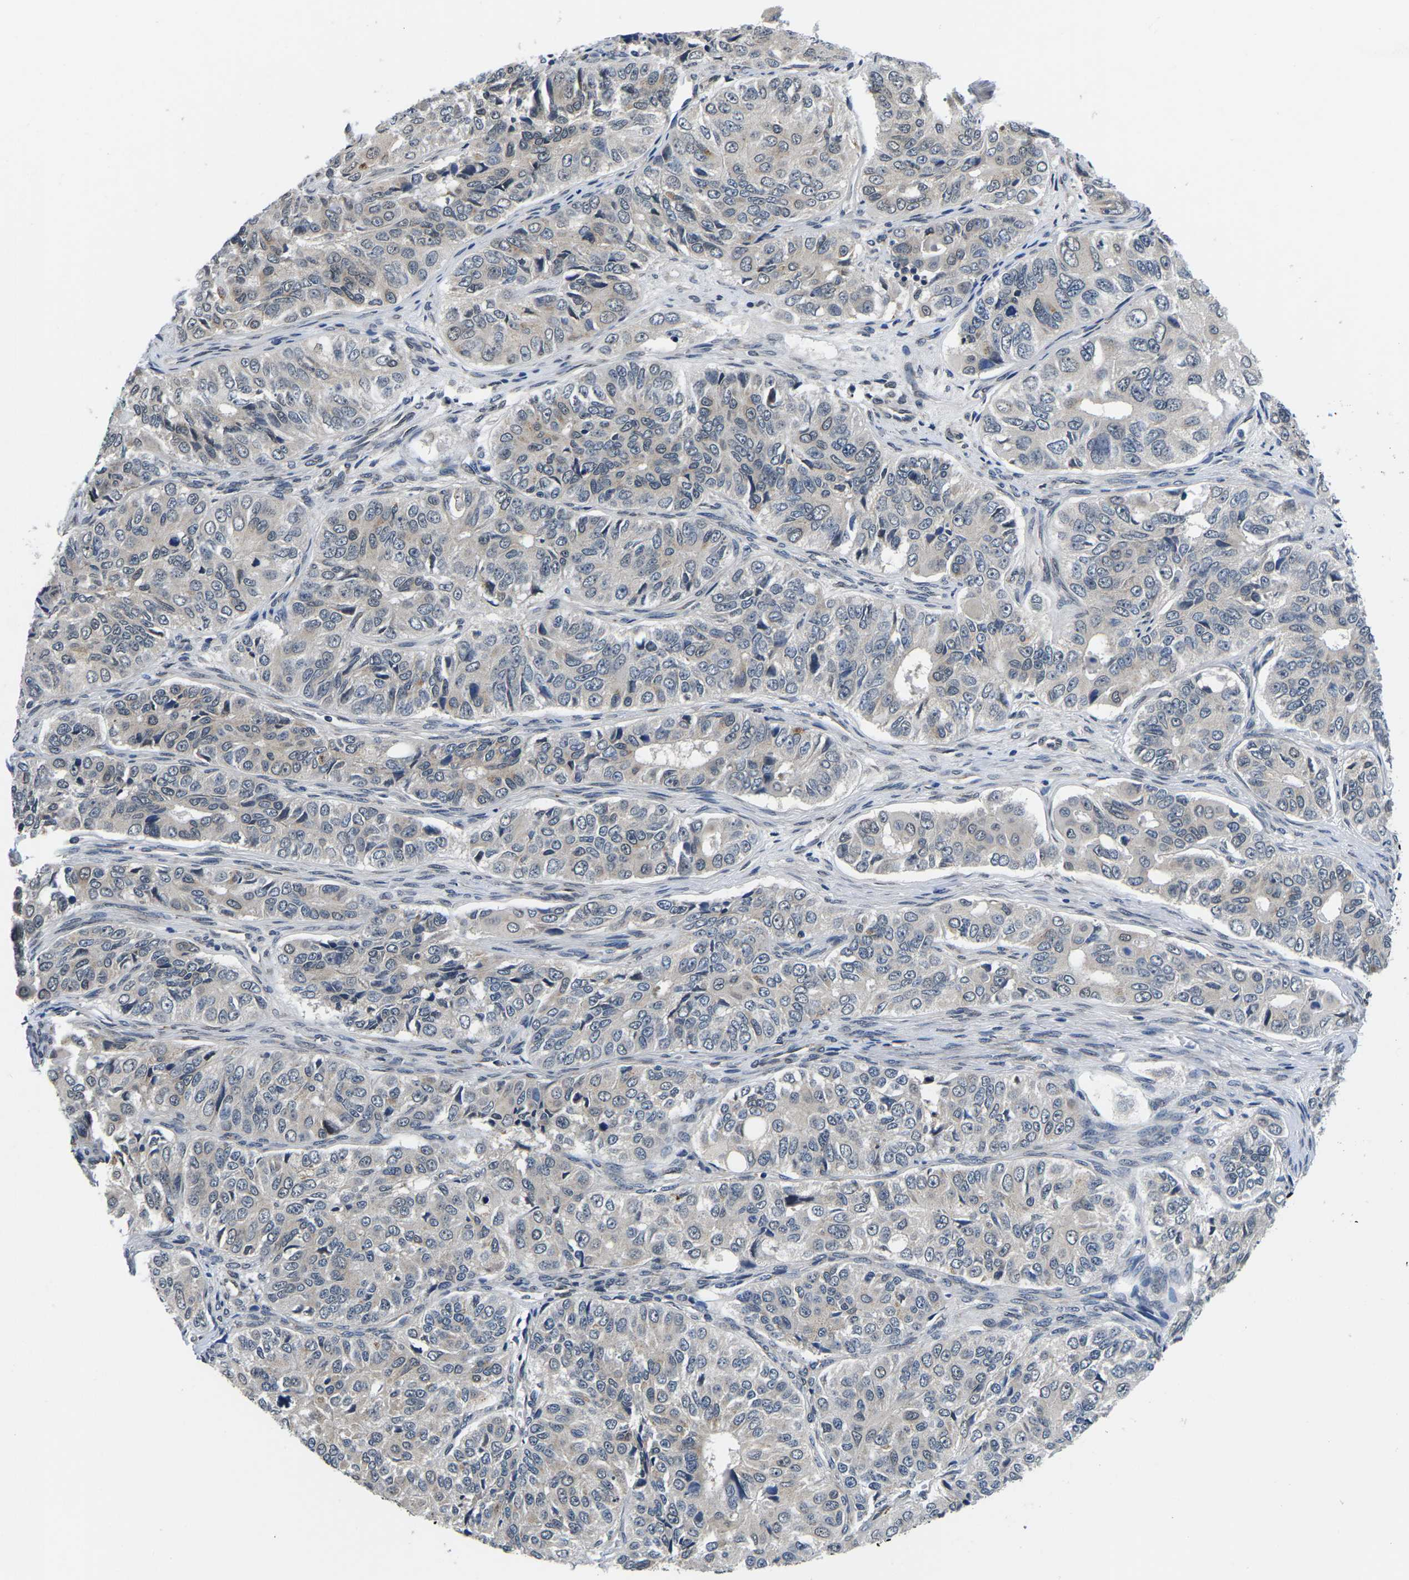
{"staining": {"intensity": "weak", "quantity": "<25%", "location": "nuclear"}, "tissue": "ovarian cancer", "cell_type": "Tumor cells", "image_type": "cancer", "snomed": [{"axis": "morphology", "description": "Carcinoma, endometroid"}, {"axis": "topography", "description": "Ovary"}], "caption": "An immunohistochemistry photomicrograph of ovarian endometroid carcinoma is shown. There is no staining in tumor cells of ovarian endometroid carcinoma. (Immunohistochemistry, brightfield microscopy, high magnification).", "gene": "SNX10", "patient": {"sex": "female", "age": 51}}